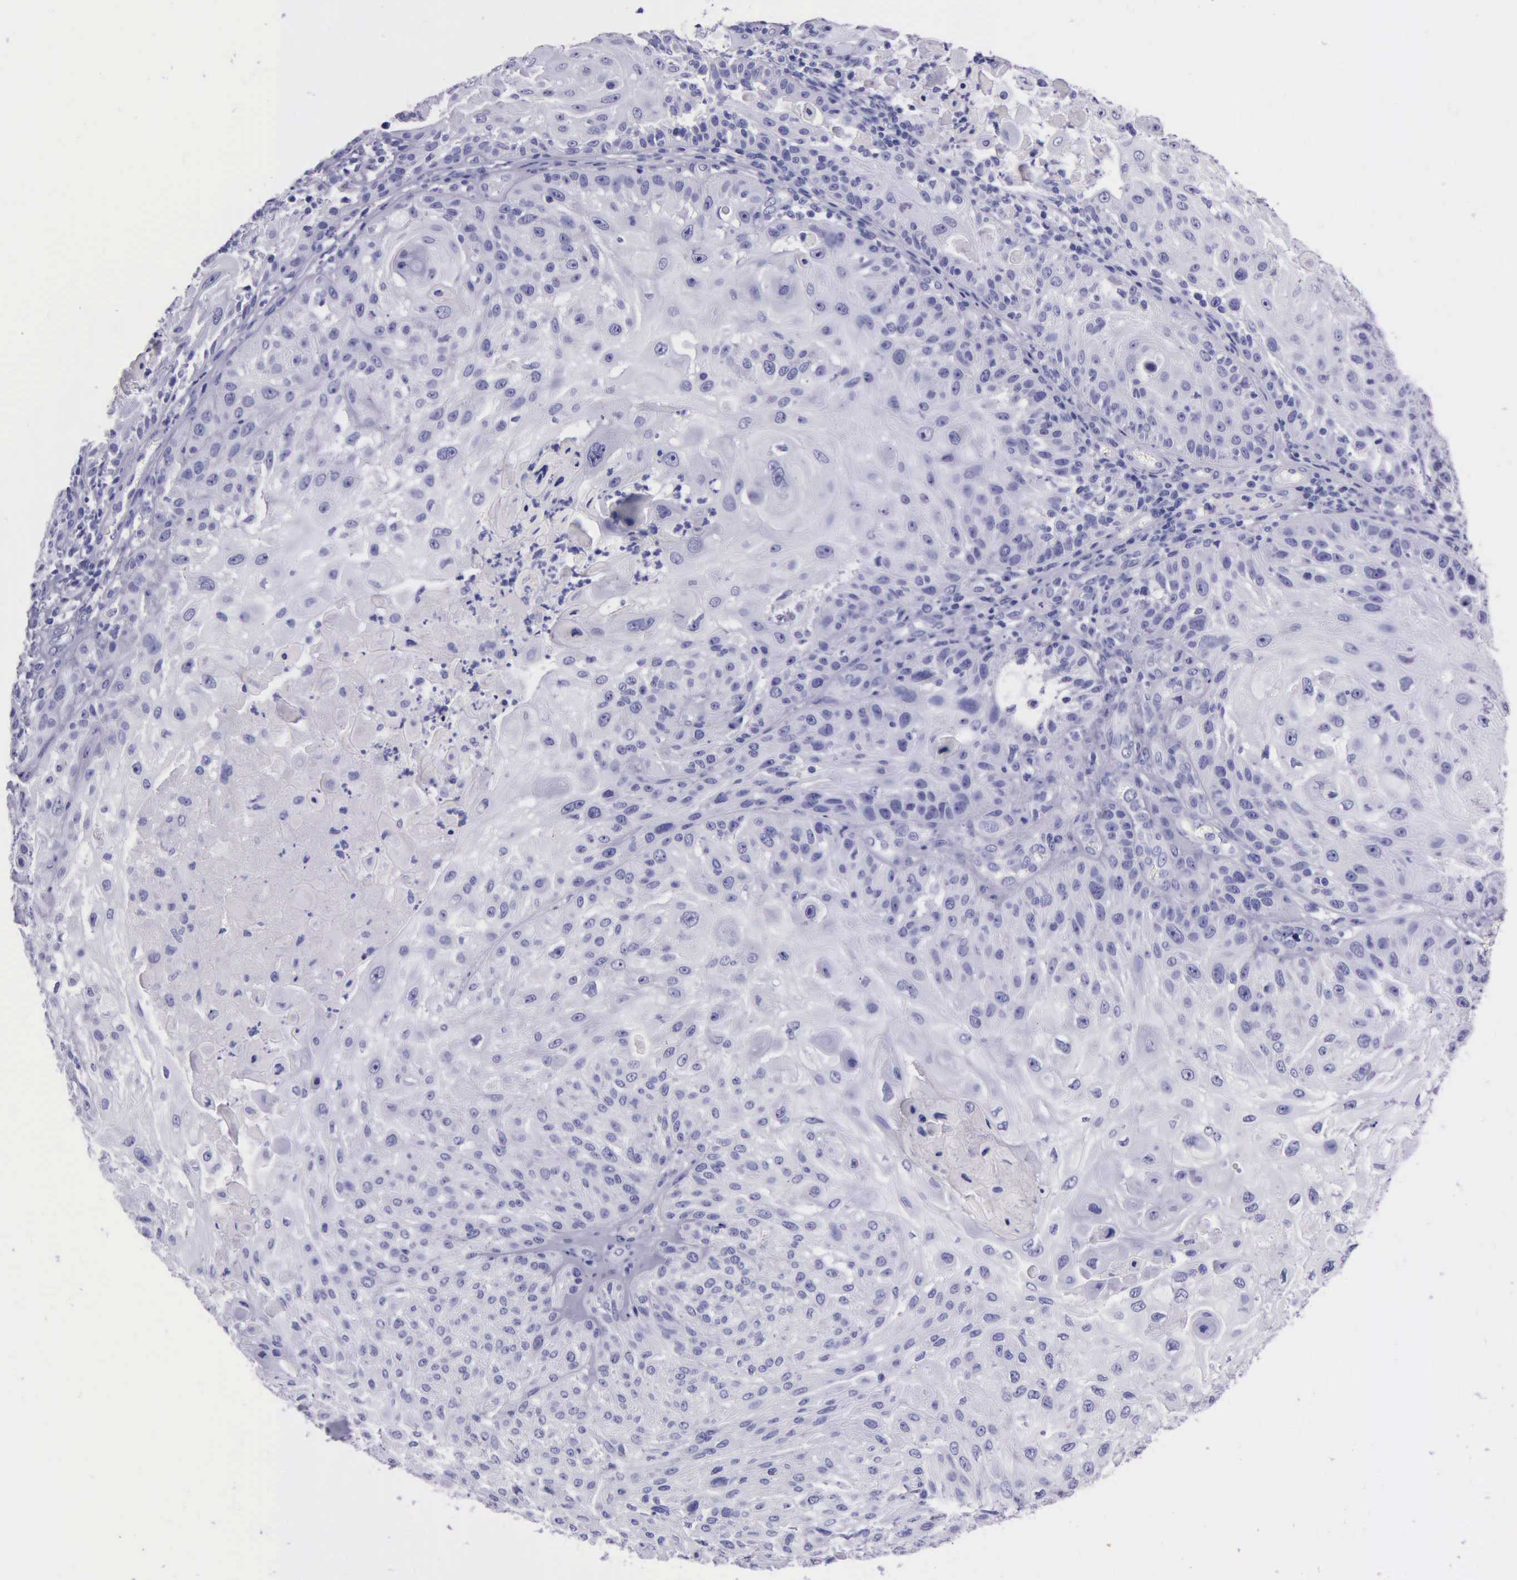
{"staining": {"intensity": "negative", "quantity": "none", "location": "none"}, "tissue": "skin cancer", "cell_type": "Tumor cells", "image_type": "cancer", "snomed": [{"axis": "morphology", "description": "Squamous cell carcinoma, NOS"}, {"axis": "topography", "description": "Skin"}], "caption": "This is a histopathology image of immunohistochemistry staining of skin cancer, which shows no positivity in tumor cells. (DAB (3,3'-diaminobenzidine) immunohistochemistry, high magnification).", "gene": "KLK3", "patient": {"sex": "female", "age": 89}}